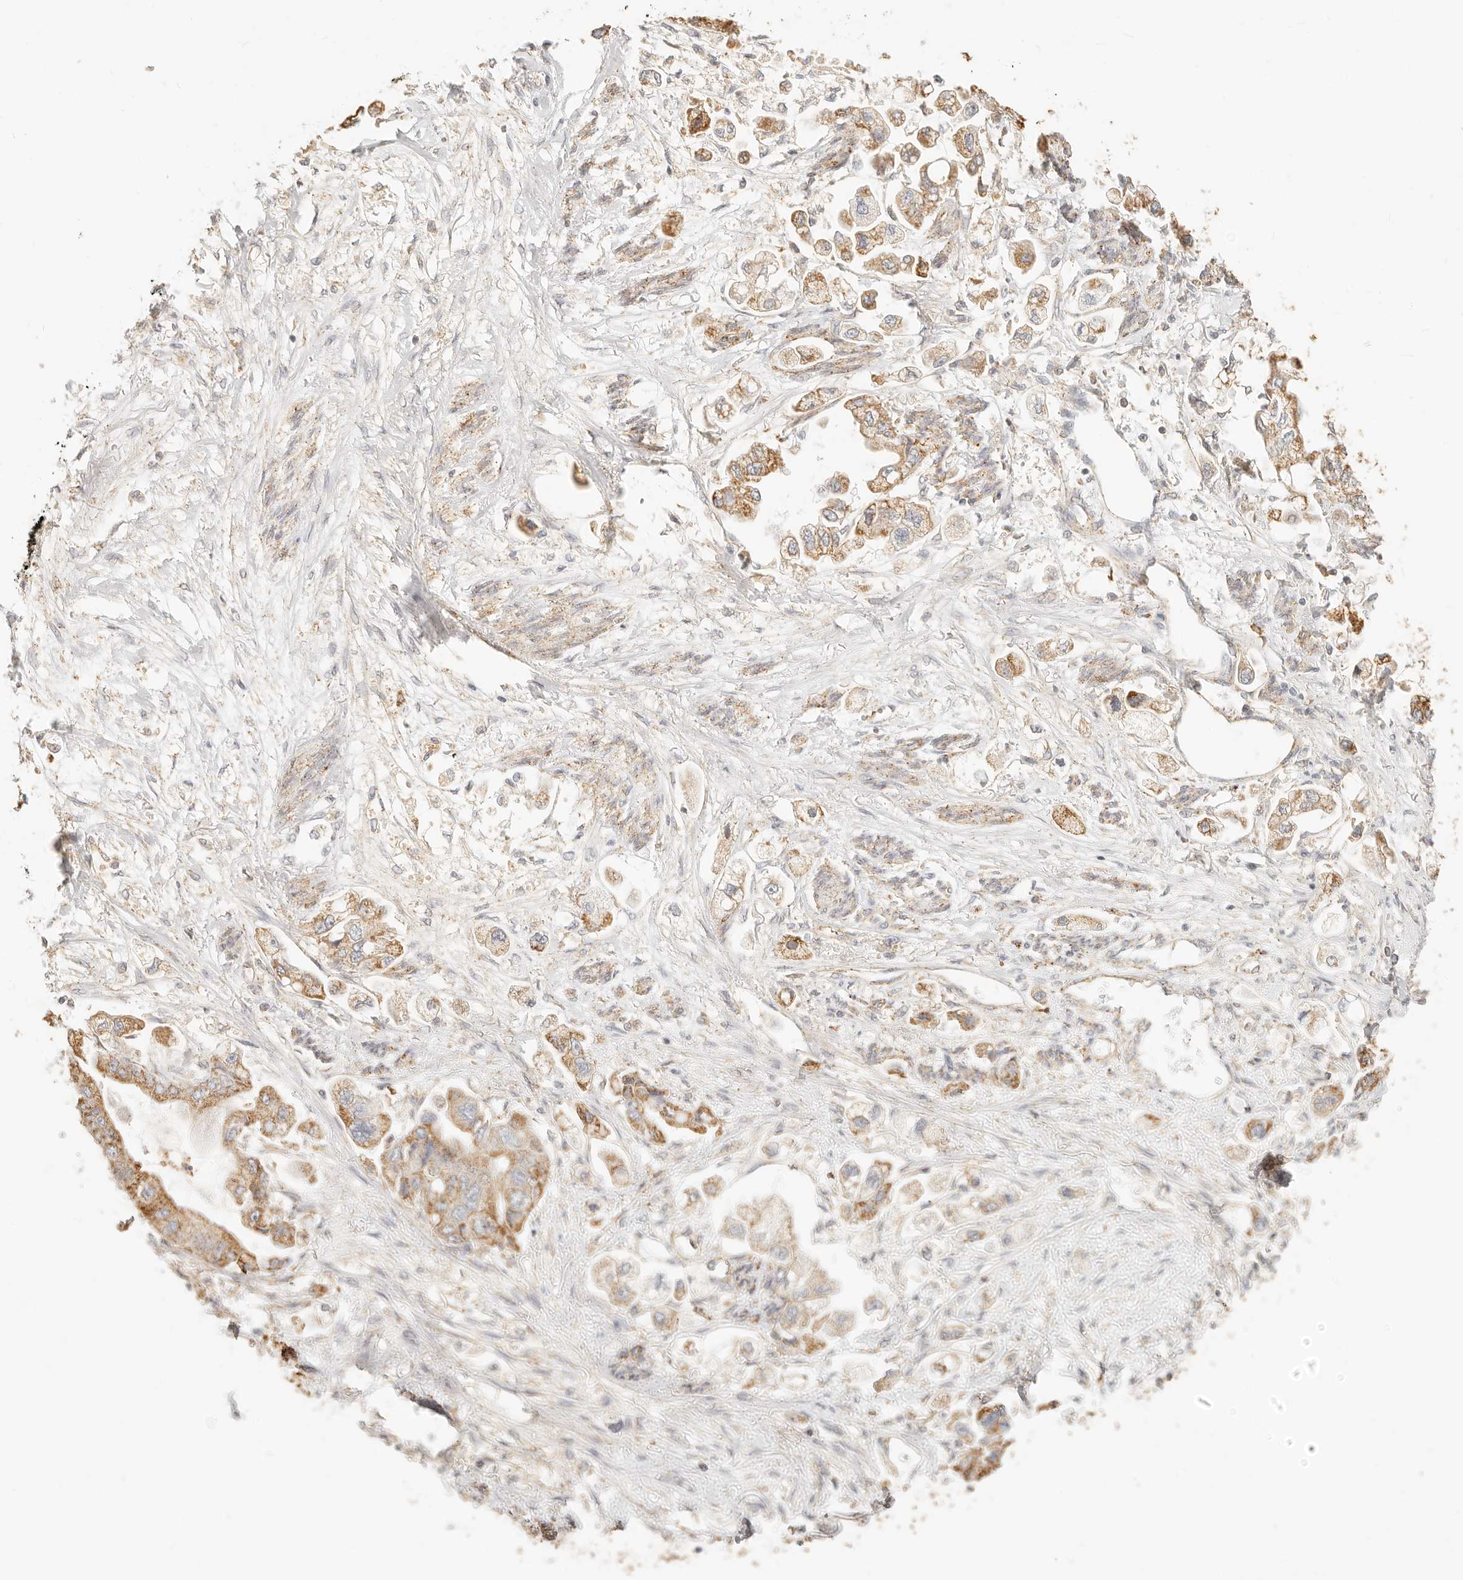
{"staining": {"intensity": "moderate", "quantity": ">75%", "location": "cytoplasmic/membranous"}, "tissue": "stomach cancer", "cell_type": "Tumor cells", "image_type": "cancer", "snomed": [{"axis": "morphology", "description": "Adenocarcinoma, NOS"}, {"axis": "topography", "description": "Stomach"}], "caption": "The histopathology image reveals a brown stain indicating the presence of a protein in the cytoplasmic/membranous of tumor cells in stomach cancer (adenocarcinoma). Nuclei are stained in blue.", "gene": "CNMD", "patient": {"sex": "male", "age": 62}}